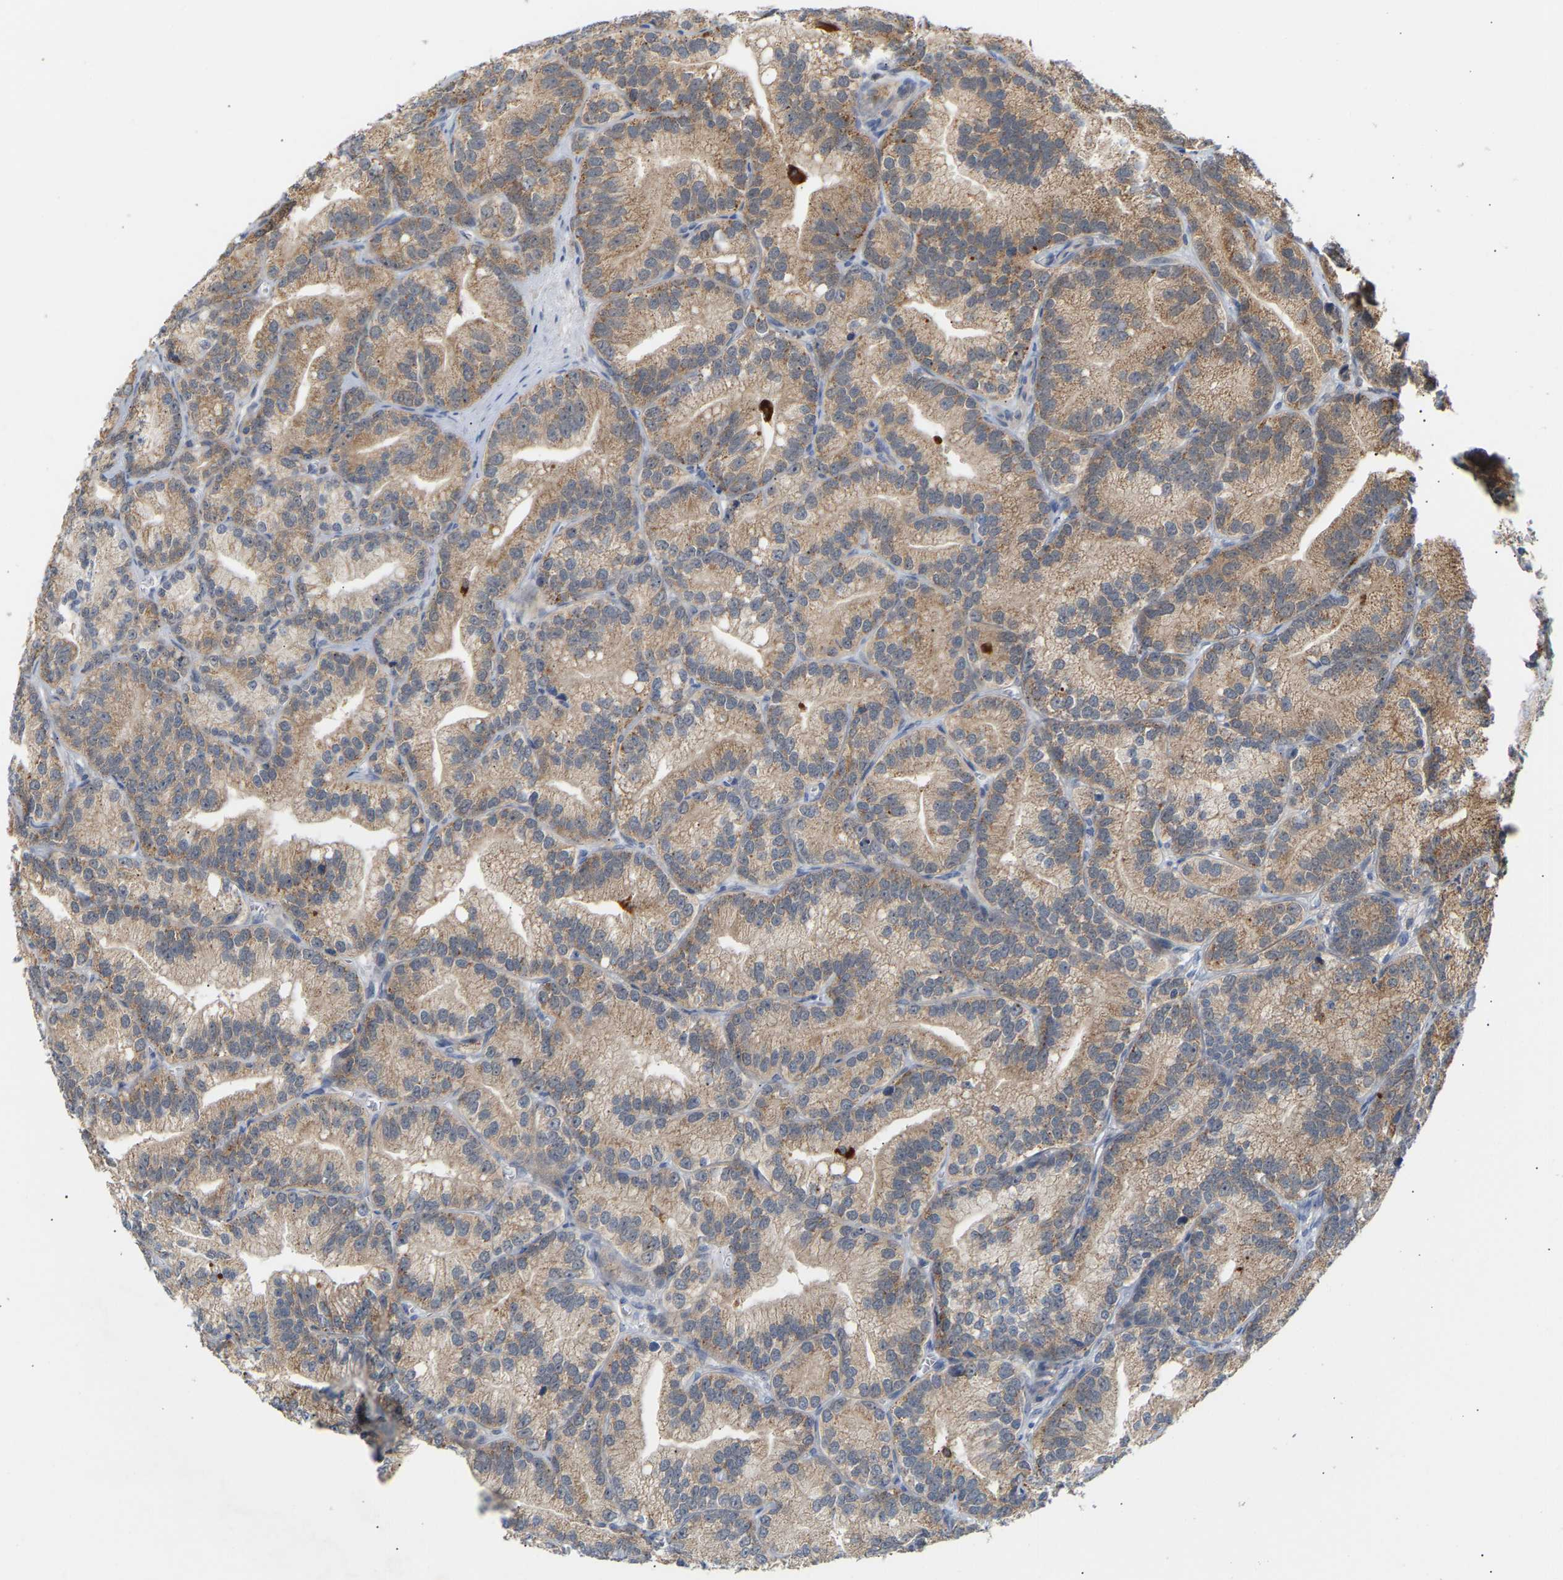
{"staining": {"intensity": "weak", "quantity": ">75%", "location": "cytoplasmic/membranous"}, "tissue": "prostate cancer", "cell_type": "Tumor cells", "image_type": "cancer", "snomed": [{"axis": "morphology", "description": "Adenocarcinoma, Low grade"}, {"axis": "topography", "description": "Prostate"}], "caption": "Prostate cancer stained with immunohistochemistry reveals weak cytoplasmic/membranous staining in approximately >75% of tumor cells. (DAB (3,3'-diaminobenzidine) = brown stain, brightfield microscopy at high magnification).", "gene": "TPMT", "patient": {"sex": "male", "age": 89}}